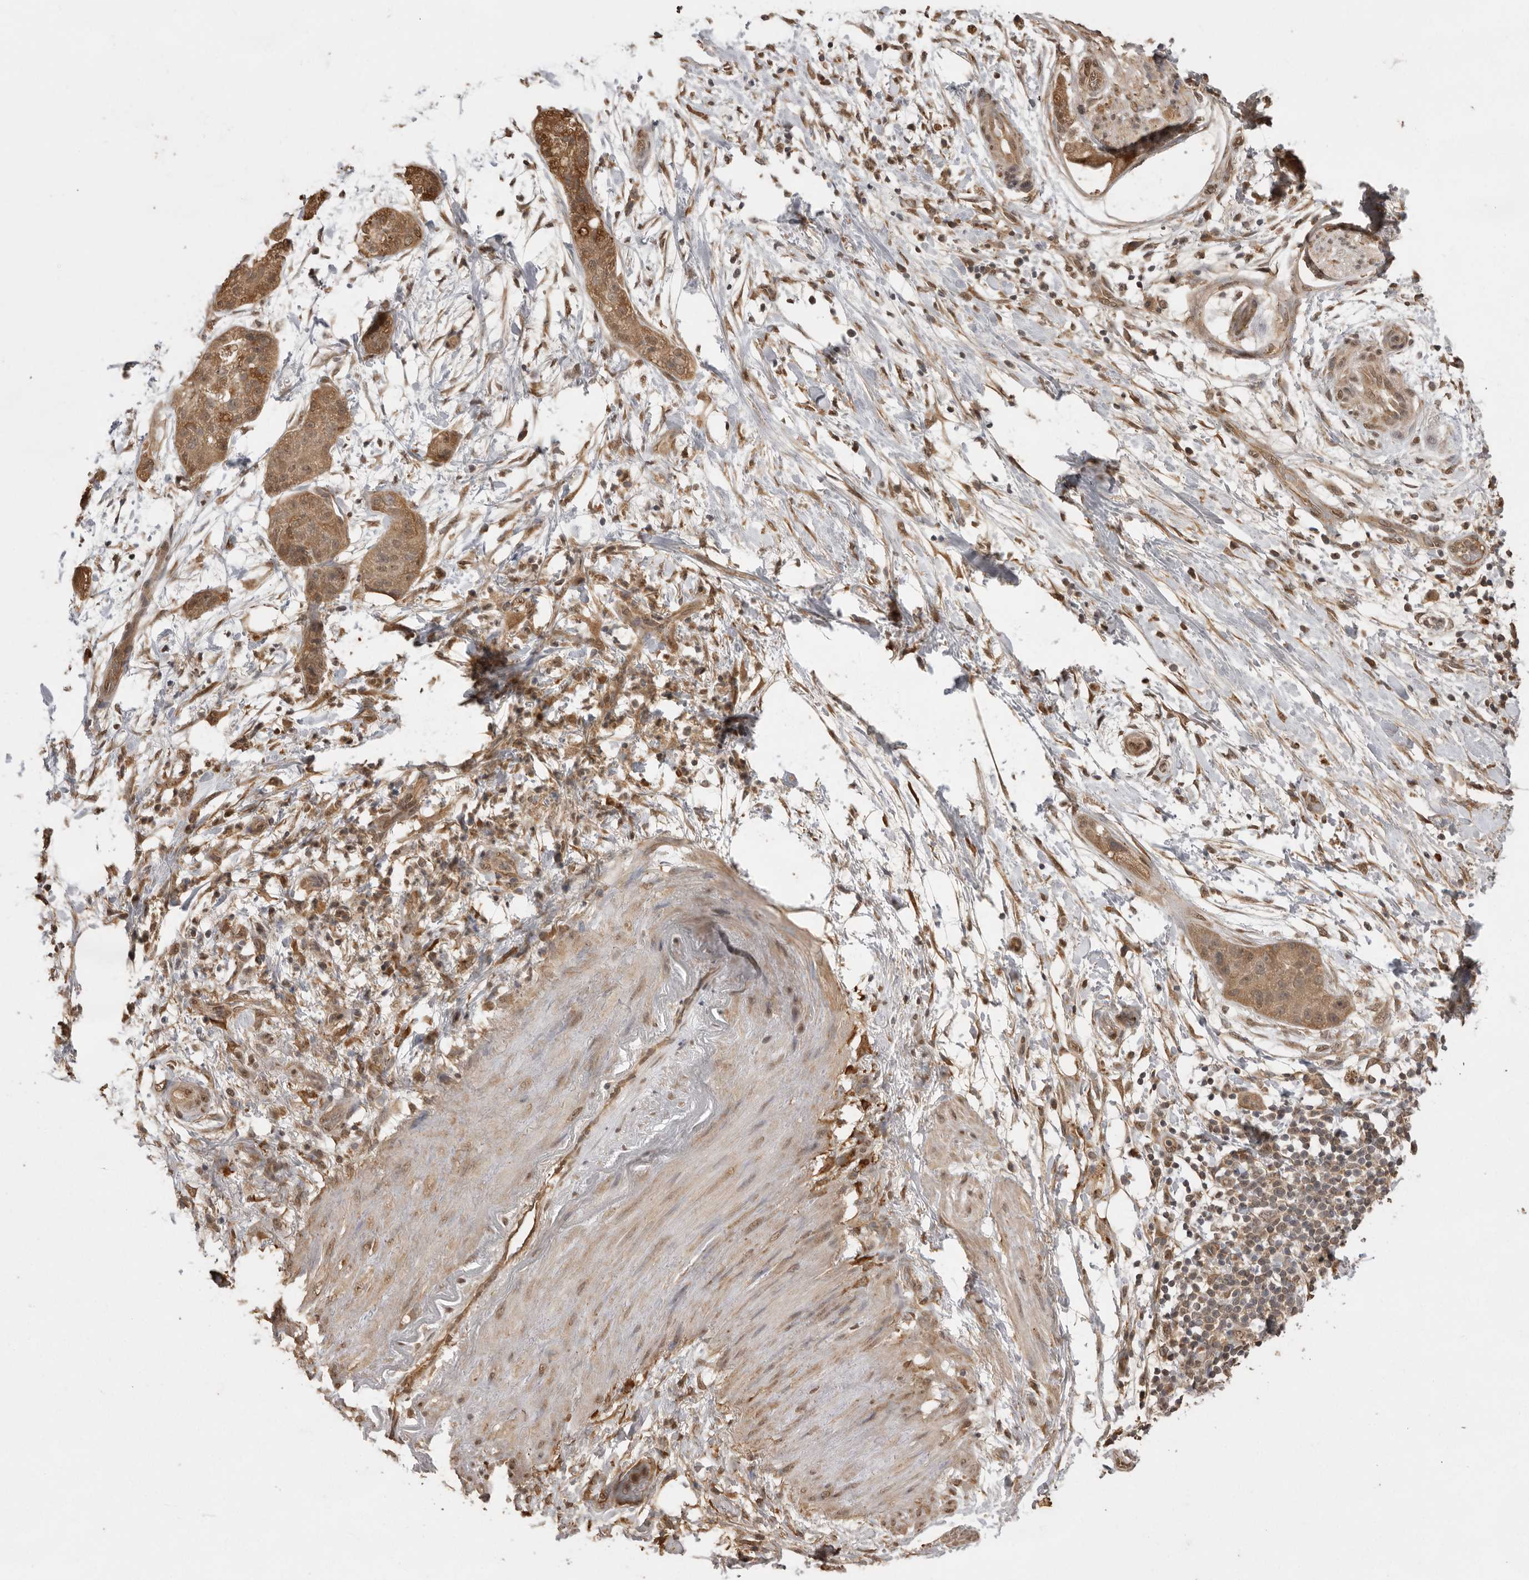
{"staining": {"intensity": "moderate", "quantity": ">75%", "location": "cytoplasmic/membranous"}, "tissue": "pancreatic cancer", "cell_type": "Tumor cells", "image_type": "cancer", "snomed": [{"axis": "morphology", "description": "Adenocarcinoma, NOS"}, {"axis": "topography", "description": "Pancreas"}], "caption": "Immunohistochemical staining of human pancreatic cancer shows moderate cytoplasmic/membranous protein staining in approximately >75% of tumor cells. Using DAB (brown) and hematoxylin (blue) stains, captured at high magnification using brightfield microscopy.", "gene": "JAG2", "patient": {"sex": "female", "age": 78}}